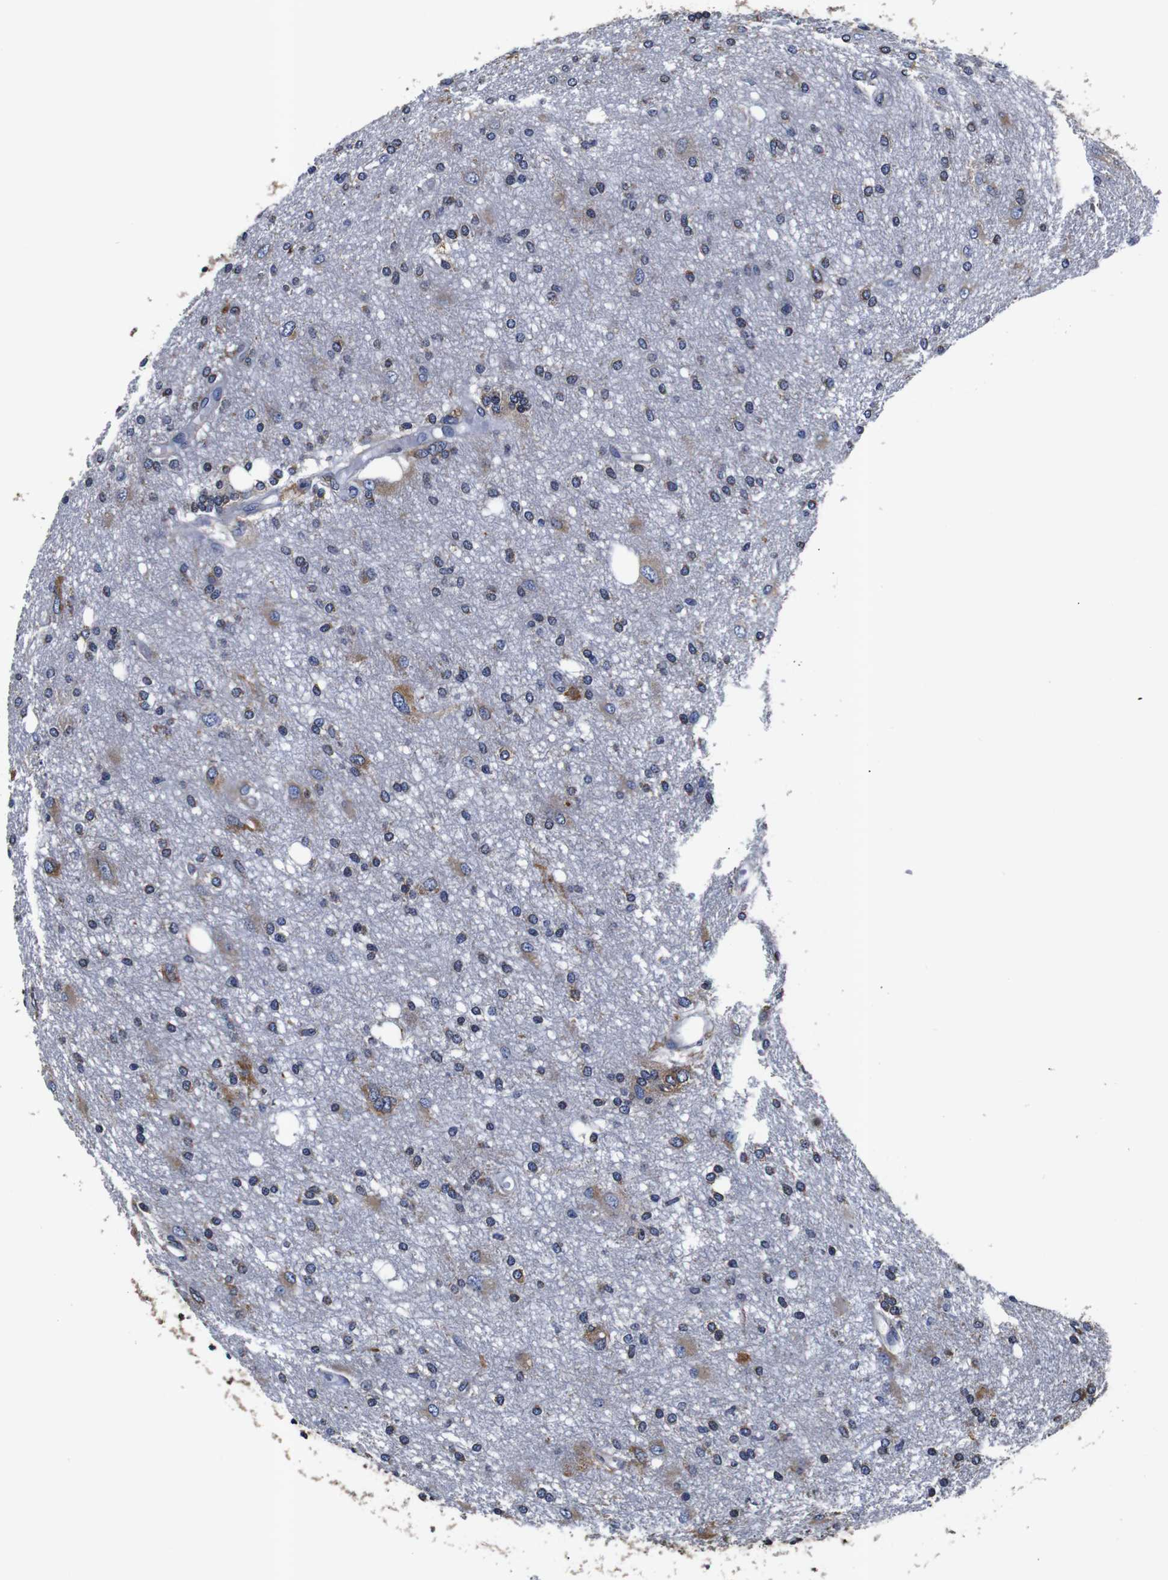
{"staining": {"intensity": "weak", "quantity": "25%-75%", "location": "cytoplasmic/membranous"}, "tissue": "glioma", "cell_type": "Tumor cells", "image_type": "cancer", "snomed": [{"axis": "morphology", "description": "Glioma, malignant, High grade"}, {"axis": "topography", "description": "Brain"}], "caption": "Malignant high-grade glioma stained for a protein (brown) exhibits weak cytoplasmic/membranous positive staining in approximately 25%-75% of tumor cells.", "gene": "PPIB", "patient": {"sex": "female", "age": 59}}